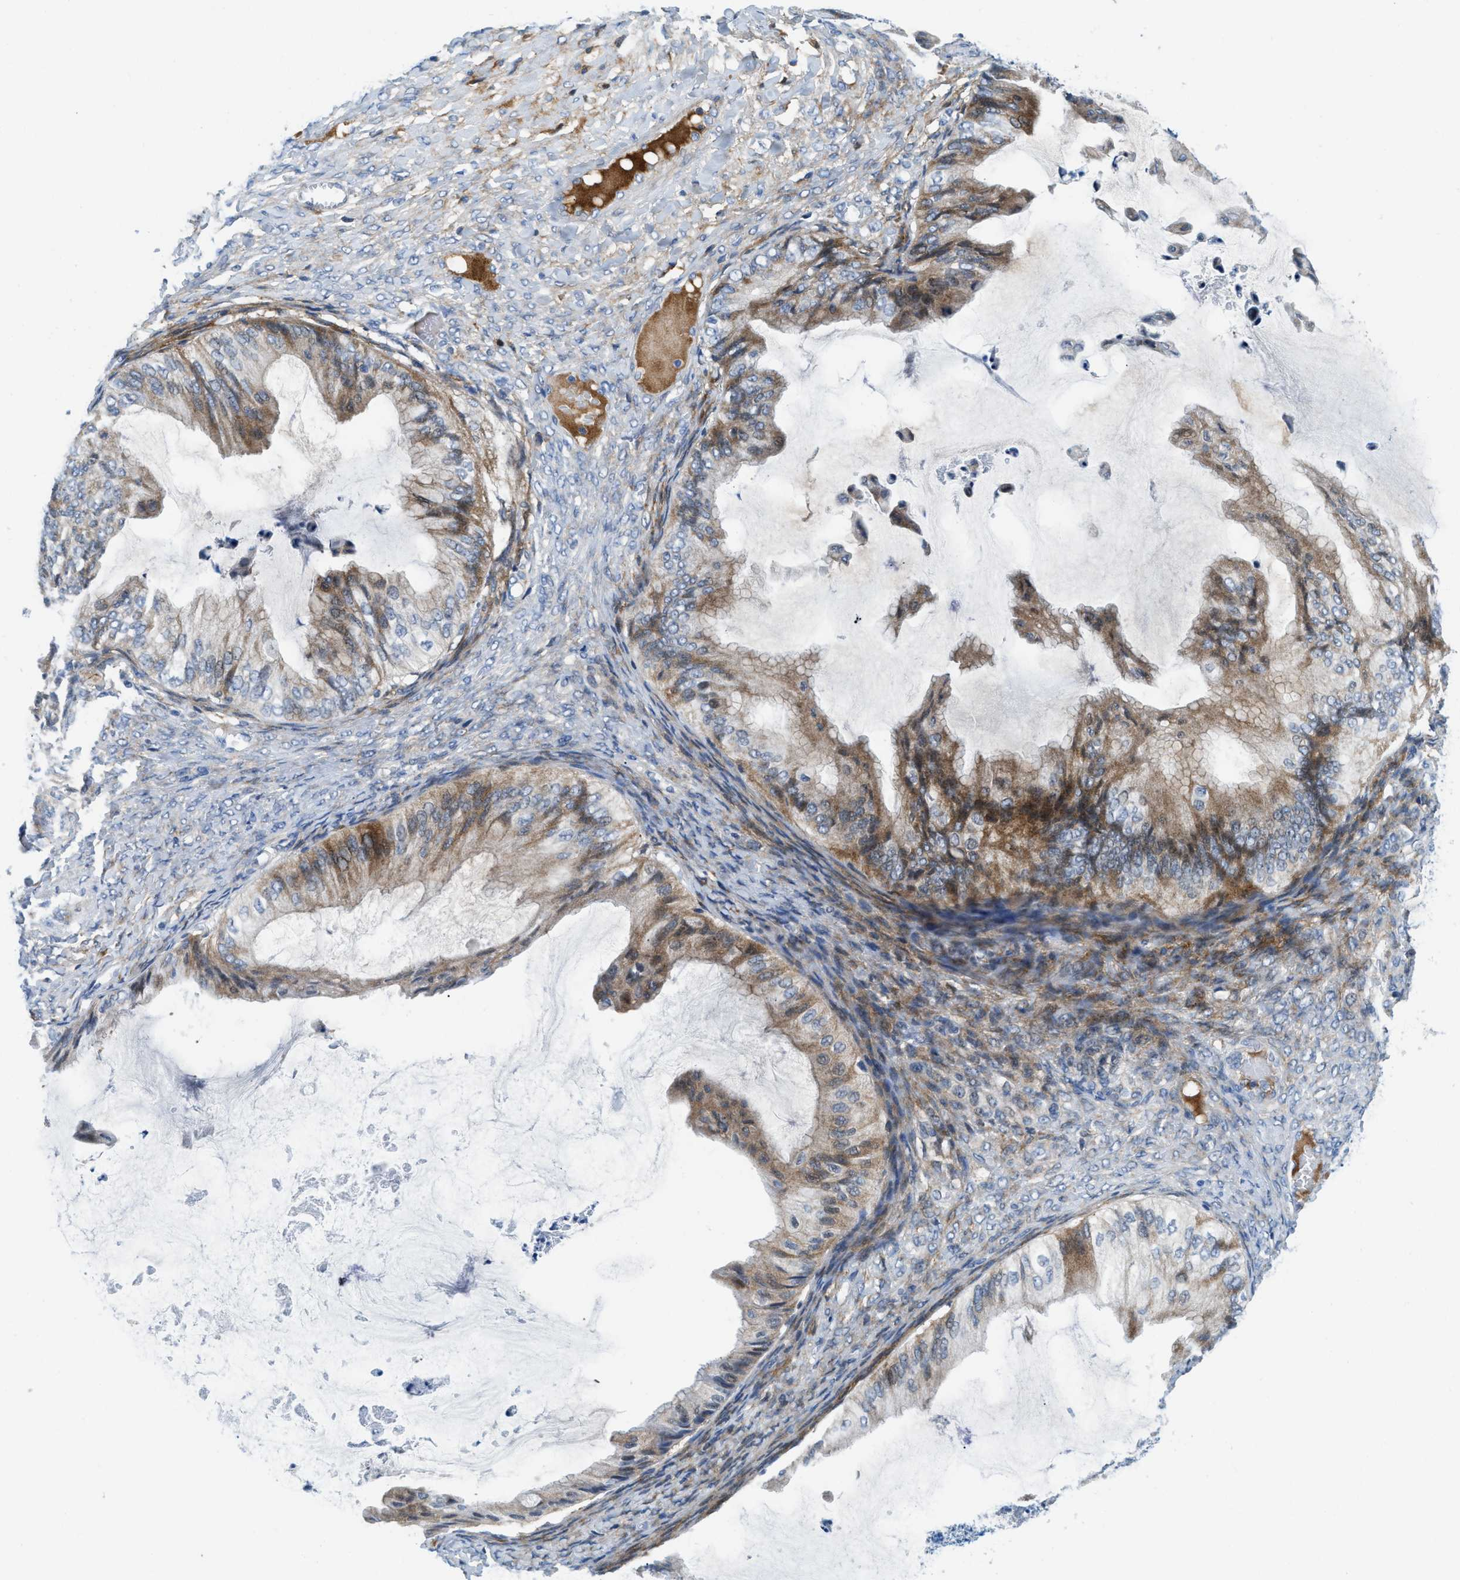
{"staining": {"intensity": "moderate", "quantity": ">75%", "location": "cytoplasmic/membranous"}, "tissue": "ovarian cancer", "cell_type": "Tumor cells", "image_type": "cancer", "snomed": [{"axis": "morphology", "description": "Cystadenocarcinoma, mucinous, NOS"}, {"axis": "topography", "description": "Ovary"}], "caption": "Ovarian cancer (mucinous cystadenocarcinoma) tissue displays moderate cytoplasmic/membranous expression in about >75% of tumor cells", "gene": "CFB", "patient": {"sex": "female", "age": 61}}